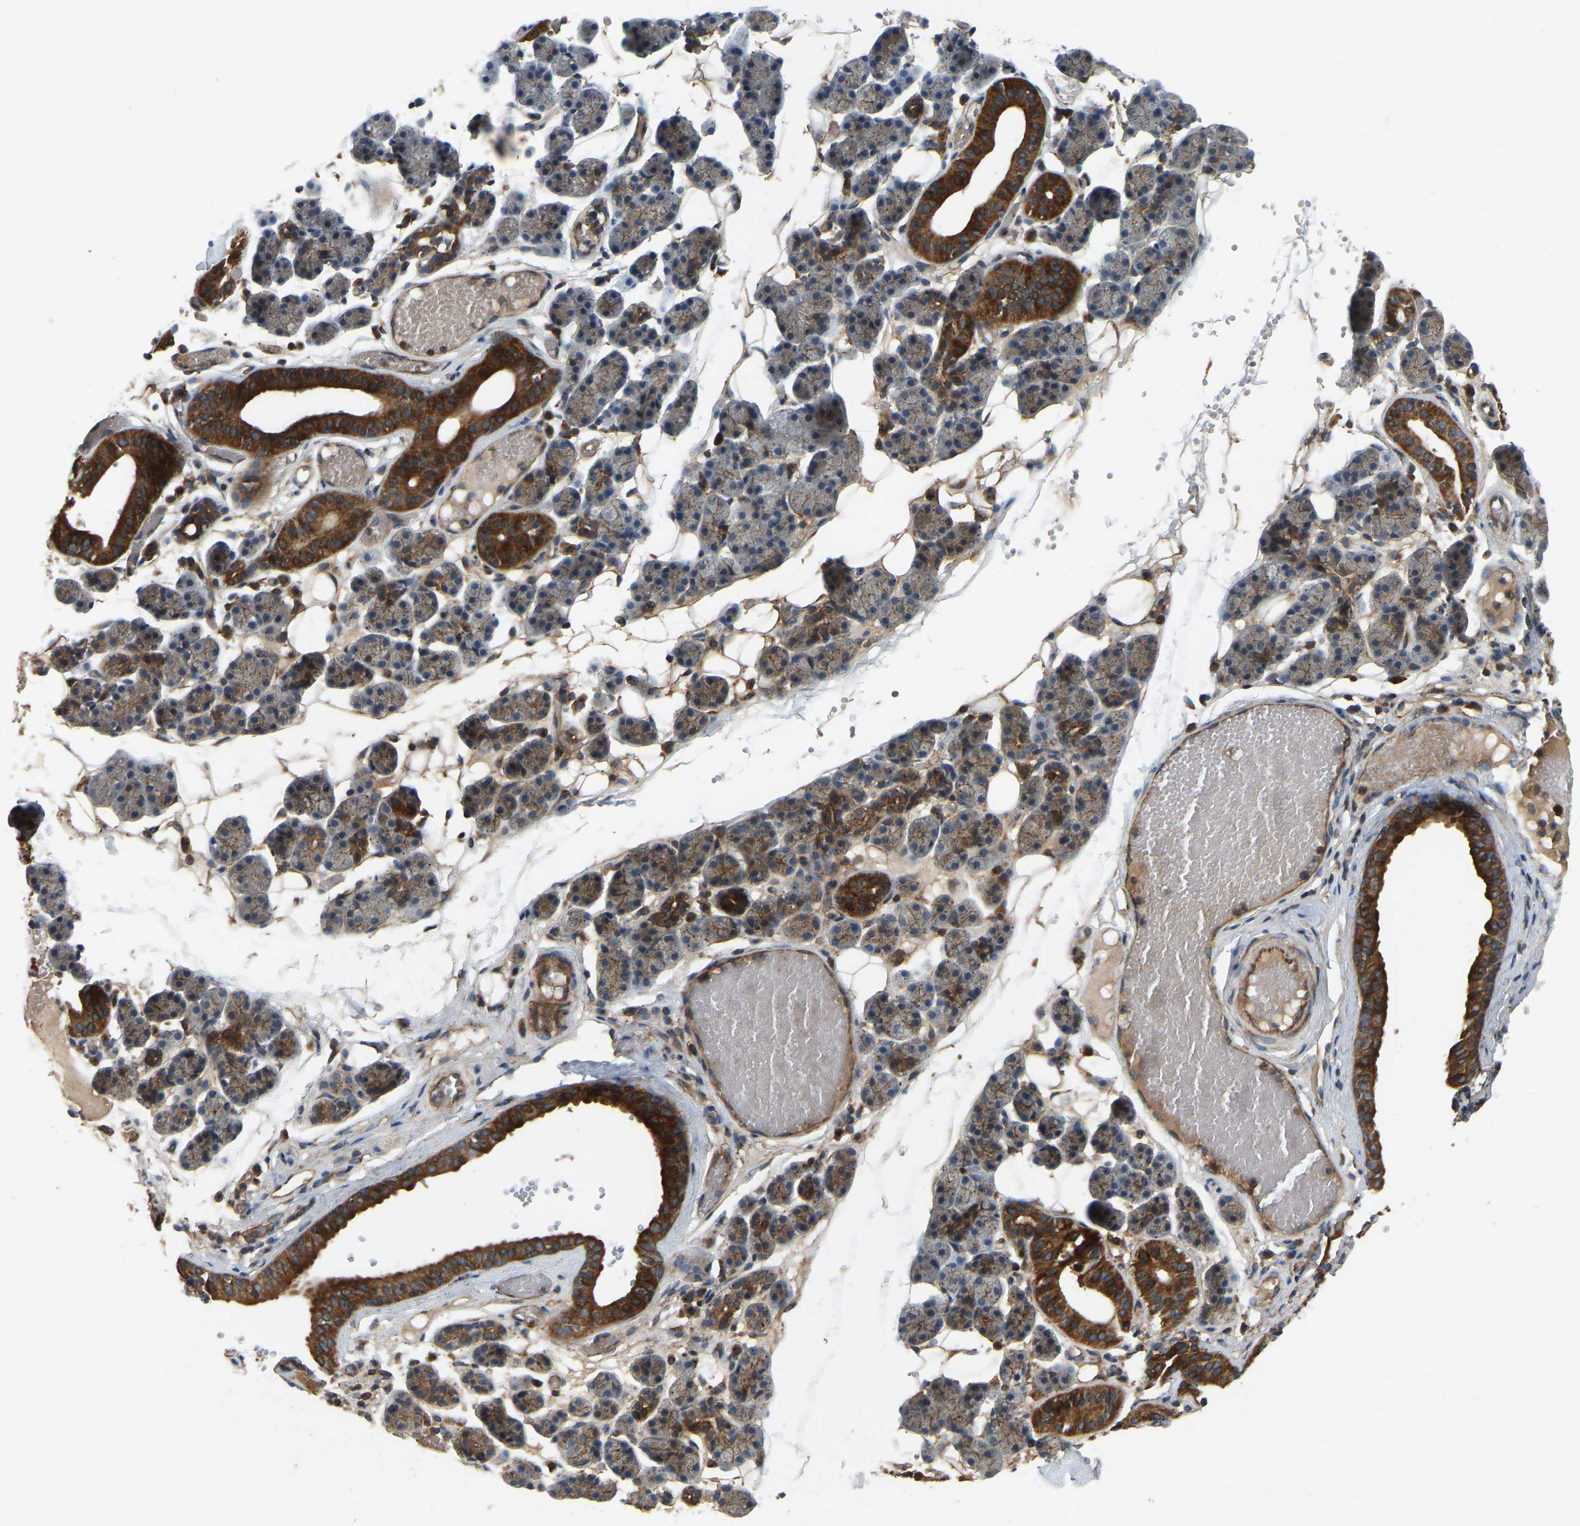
{"staining": {"intensity": "strong", "quantity": "25%-75%", "location": "cytoplasmic/membranous"}, "tissue": "salivary gland", "cell_type": "Glandular cells", "image_type": "normal", "snomed": [{"axis": "morphology", "description": "Normal tissue, NOS"}, {"axis": "topography", "description": "Salivary gland"}], "caption": "Salivary gland stained with DAB IHC demonstrates high levels of strong cytoplasmic/membranous staining in approximately 25%-75% of glandular cells.", "gene": "SAMD9L", "patient": {"sex": "female", "age": 33}}